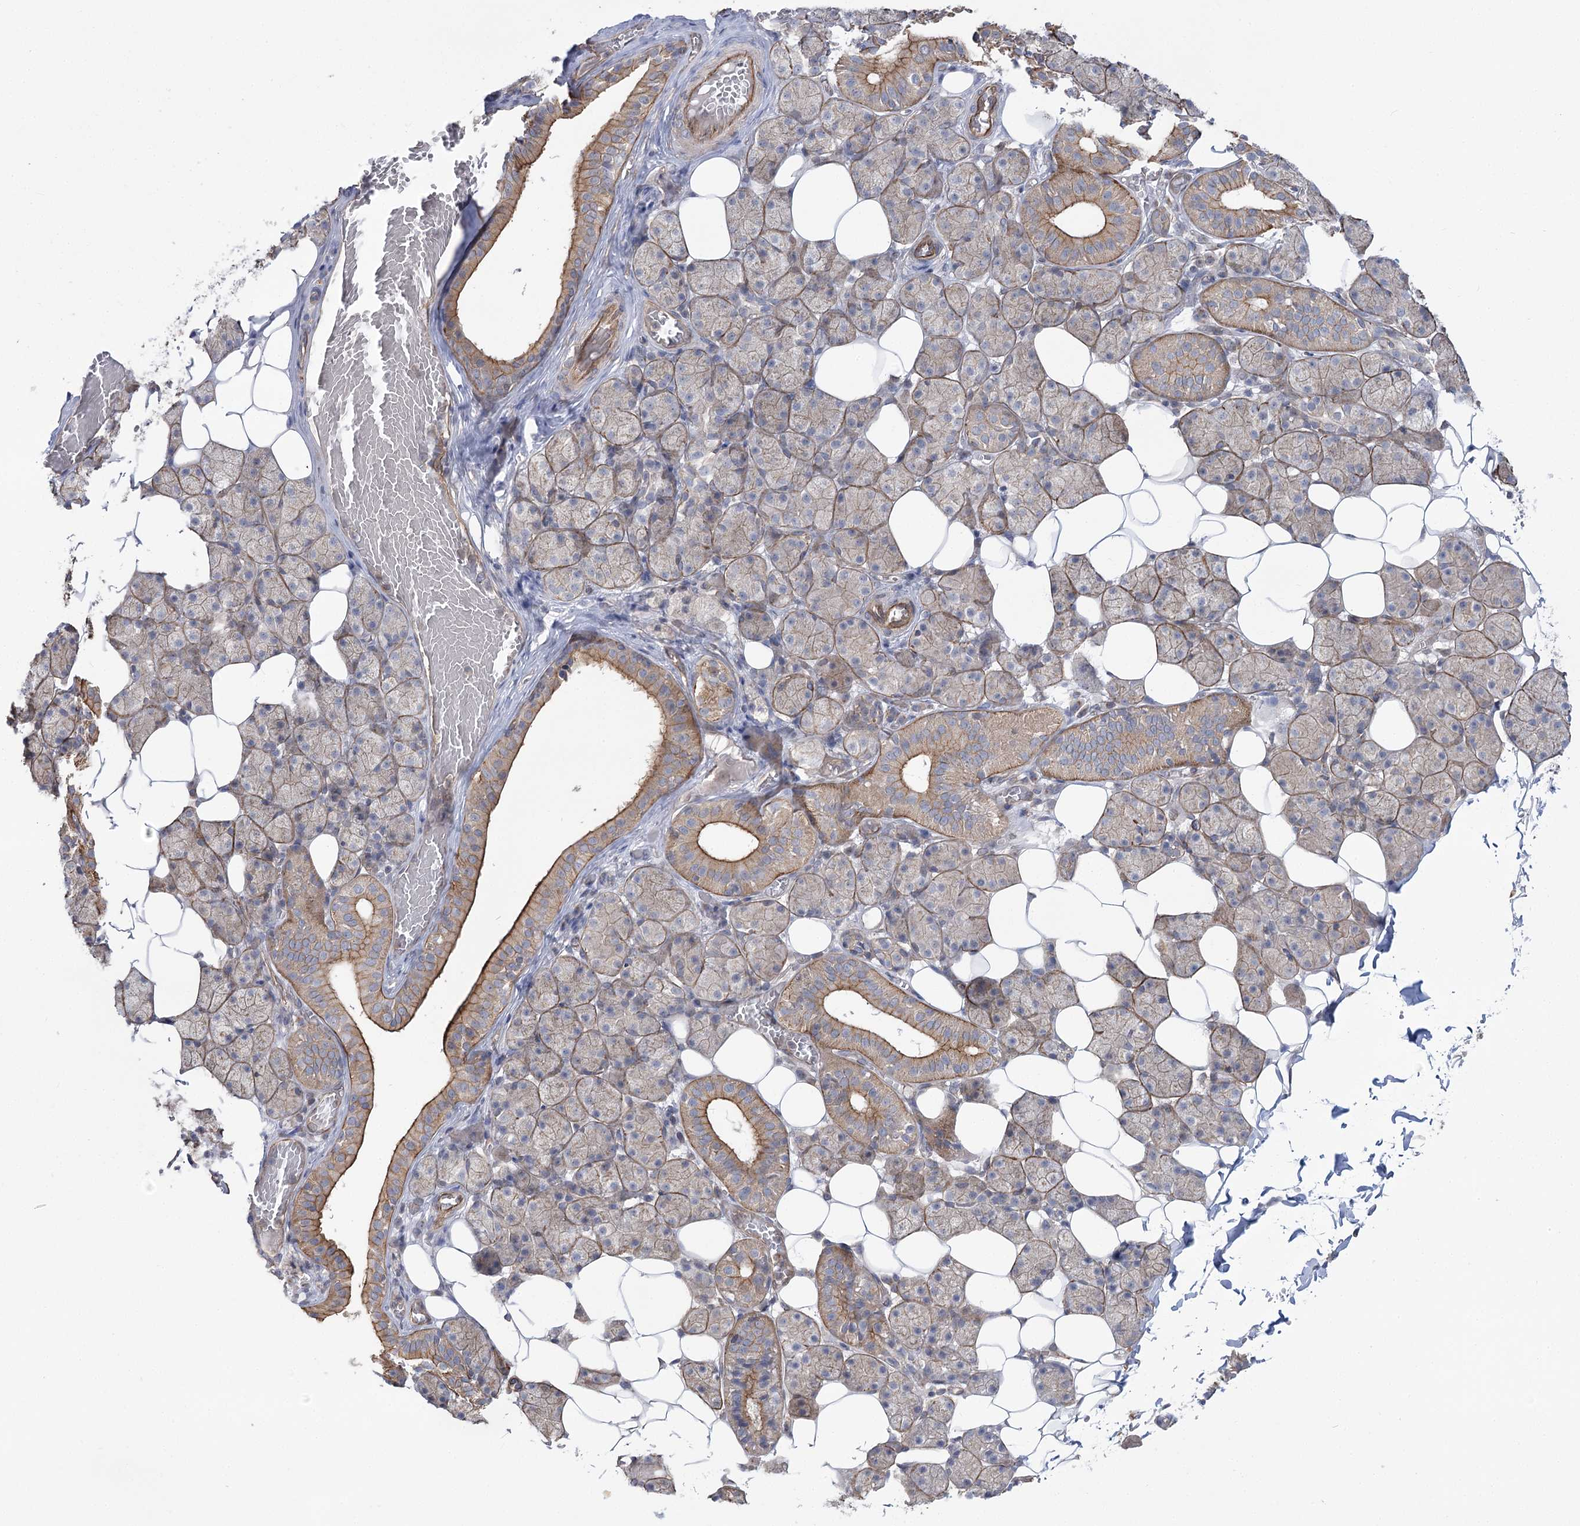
{"staining": {"intensity": "moderate", "quantity": ">75%", "location": "cytoplasmic/membranous"}, "tissue": "salivary gland", "cell_type": "Glandular cells", "image_type": "normal", "snomed": [{"axis": "morphology", "description": "Normal tissue, NOS"}, {"axis": "topography", "description": "Salivary gland"}], "caption": "IHC histopathology image of unremarkable salivary gland: salivary gland stained using immunohistochemistry (IHC) demonstrates medium levels of moderate protein expression localized specifically in the cytoplasmic/membranous of glandular cells, appearing as a cytoplasmic/membranous brown color.", "gene": "SH3BP5L", "patient": {"sex": "female", "age": 33}}